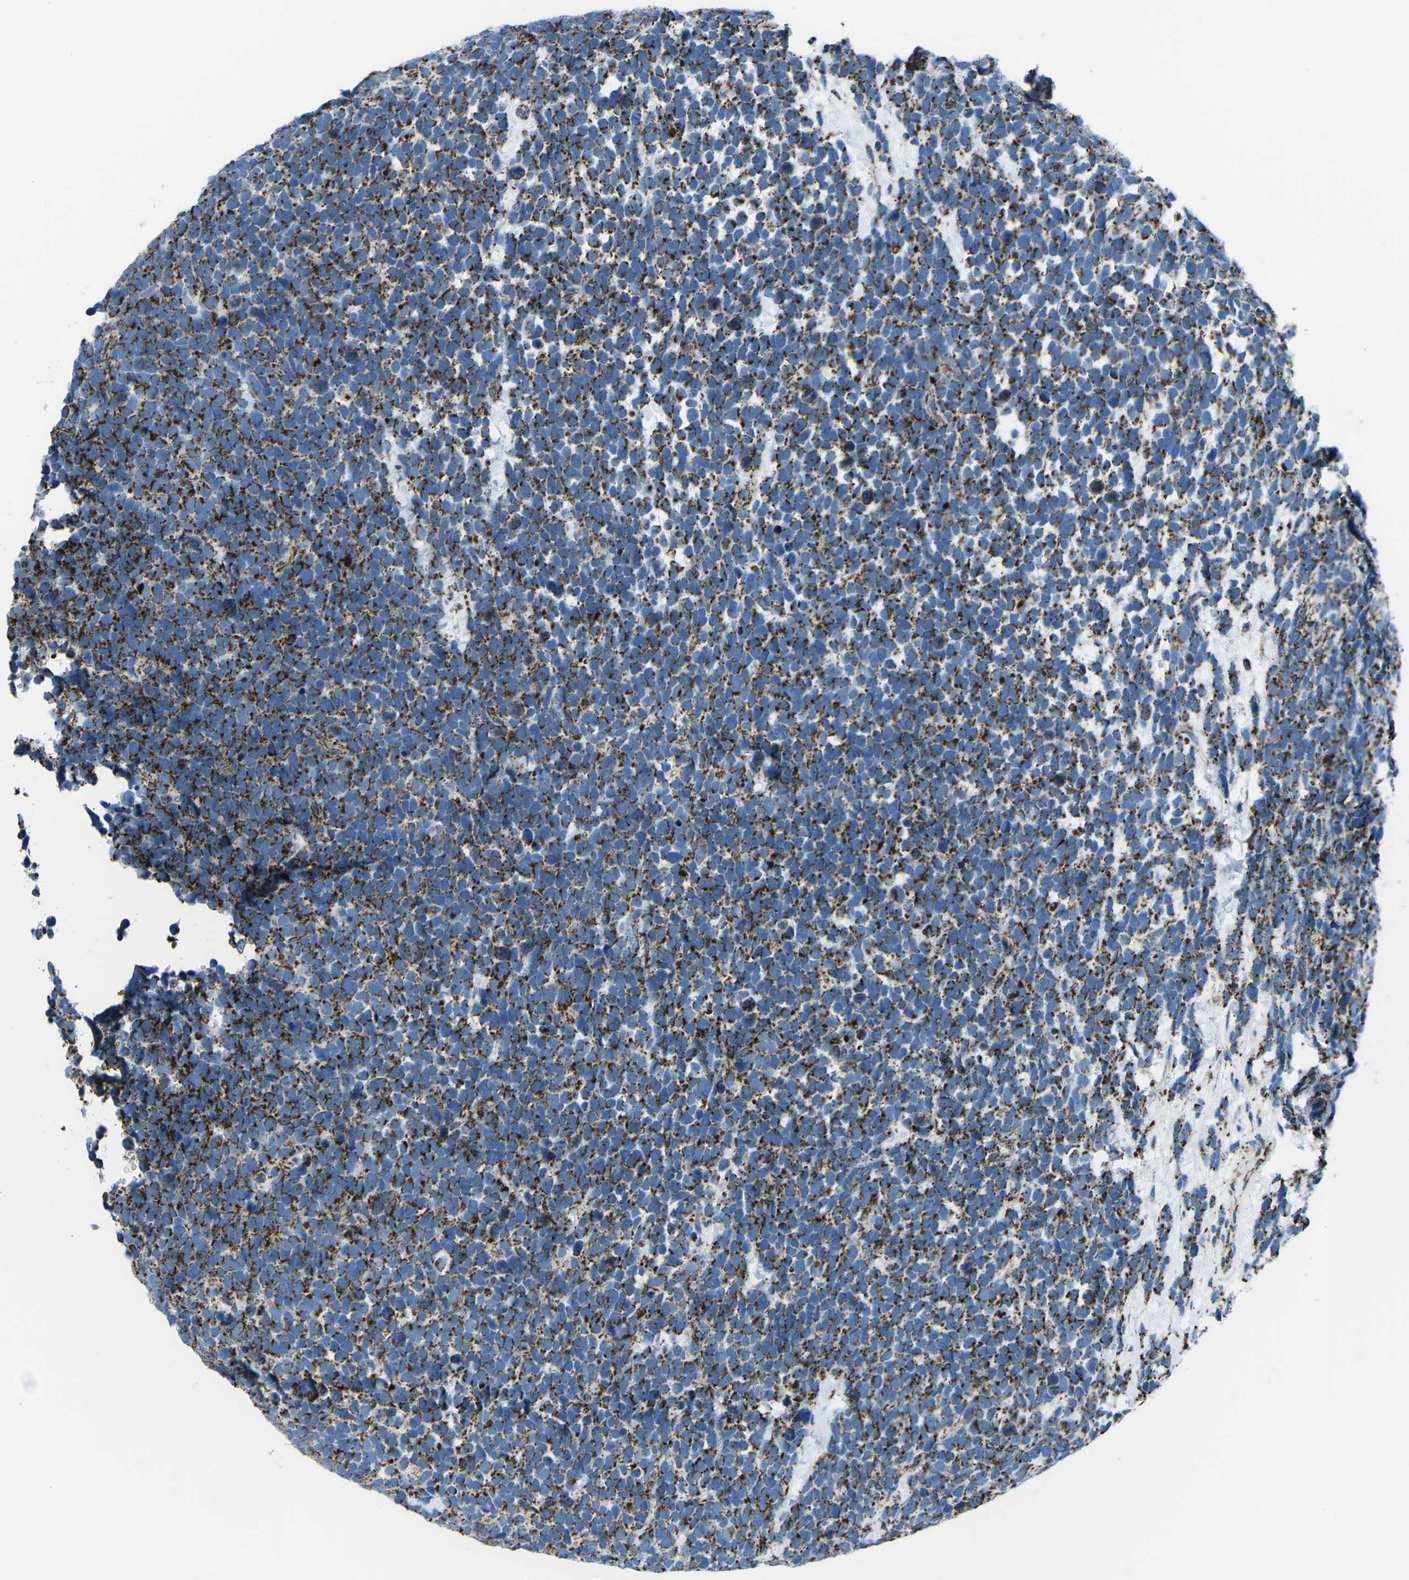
{"staining": {"intensity": "strong", "quantity": ">75%", "location": "cytoplasmic/membranous"}, "tissue": "urothelial cancer", "cell_type": "Tumor cells", "image_type": "cancer", "snomed": [{"axis": "morphology", "description": "Urothelial carcinoma, High grade"}, {"axis": "topography", "description": "Urinary bladder"}], "caption": "High-power microscopy captured an immunohistochemistry photomicrograph of urothelial cancer, revealing strong cytoplasmic/membranous positivity in approximately >75% of tumor cells.", "gene": "MT-CO2", "patient": {"sex": "female", "age": 82}}